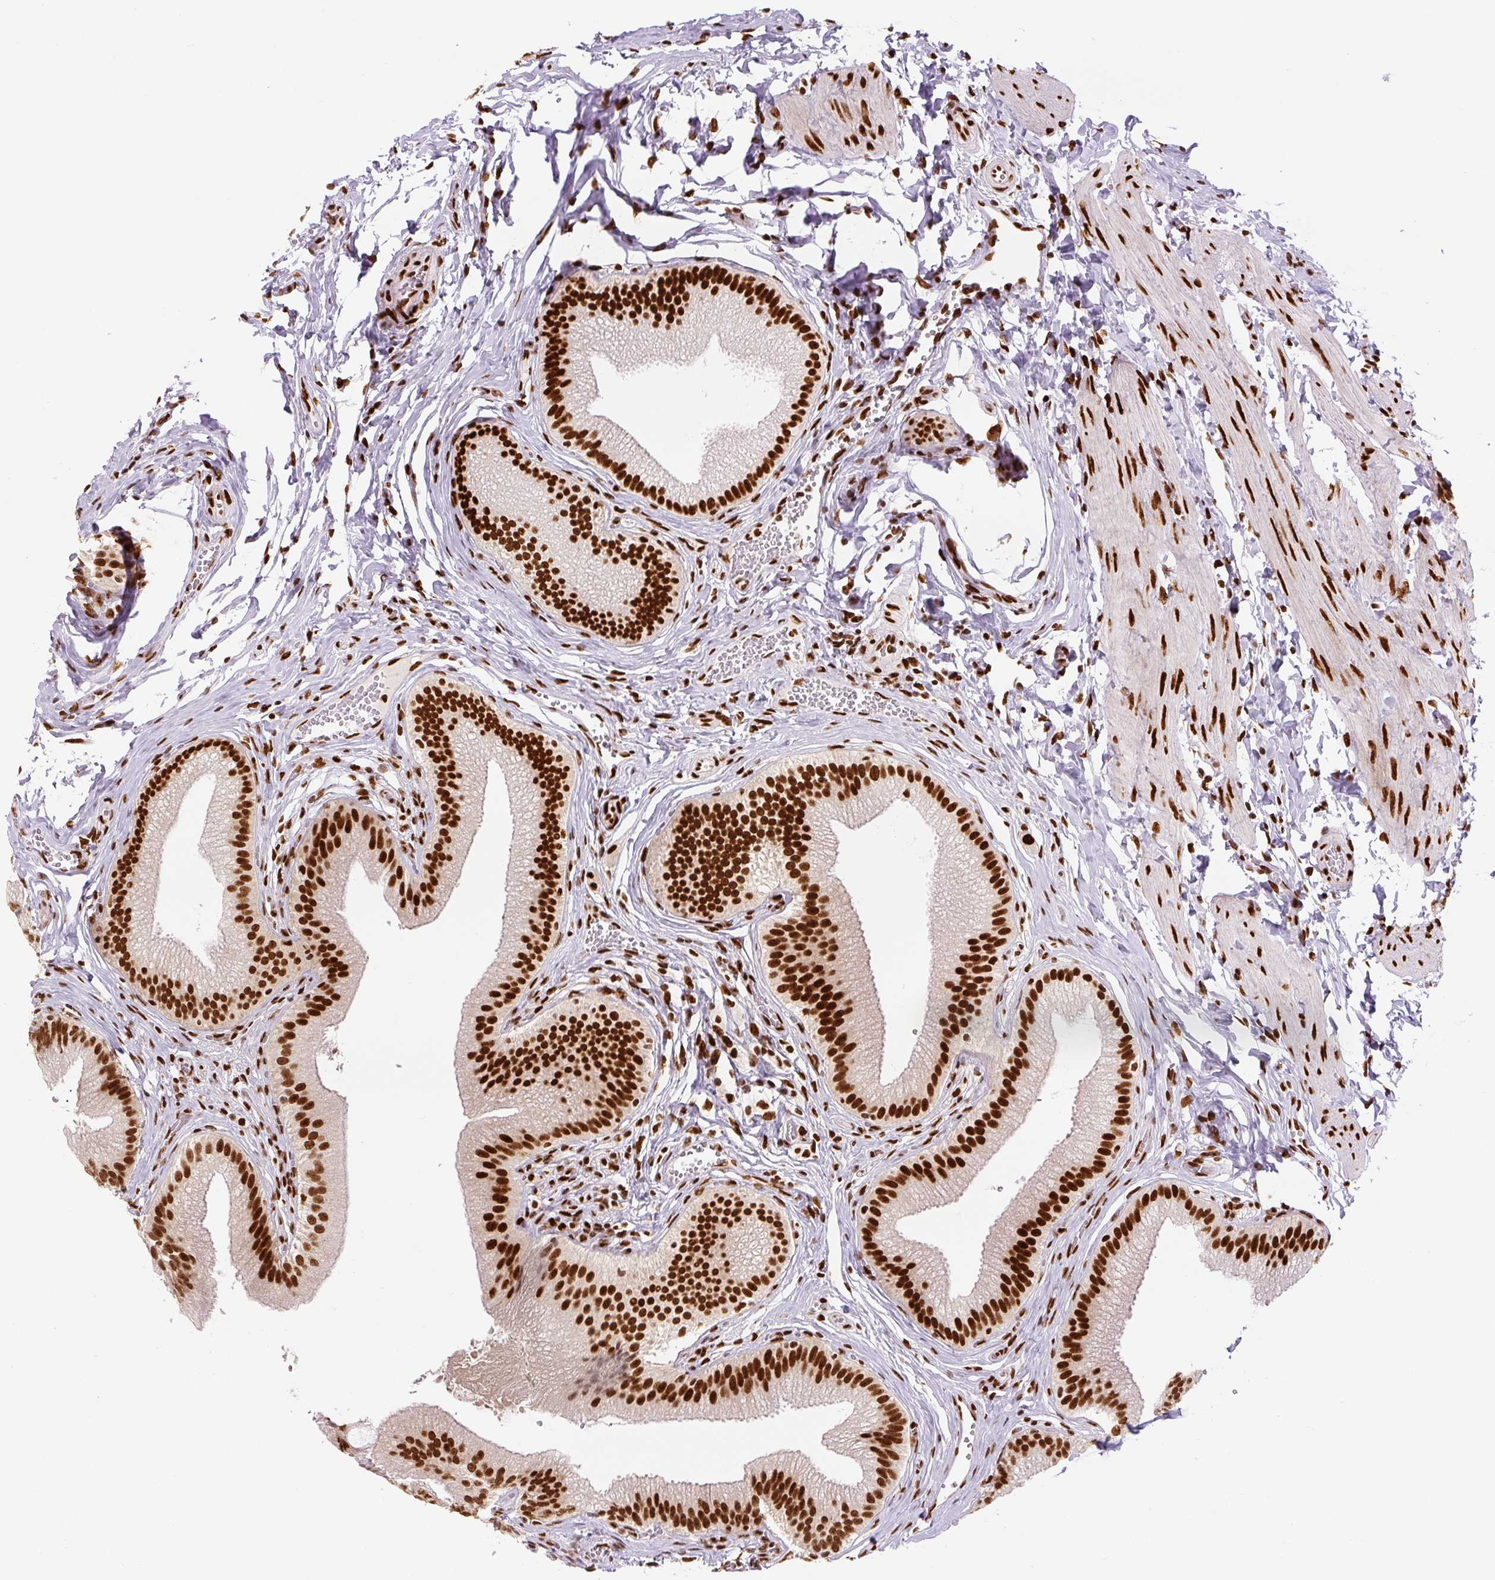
{"staining": {"intensity": "strong", "quantity": ">75%", "location": "nuclear"}, "tissue": "gallbladder", "cell_type": "Glandular cells", "image_type": "normal", "snomed": [{"axis": "morphology", "description": "Normal tissue, NOS"}, {"axis": "topography", "description": "Gallbladder"}], "caption": "The photomicrograph reveals immunohistochemical staining of normal gallbladder. There is strong nuclear expression is identified in approximately >75% of glandular cells.", "gene": "FUS", "patient": {"sex": "male", "age": 17}}